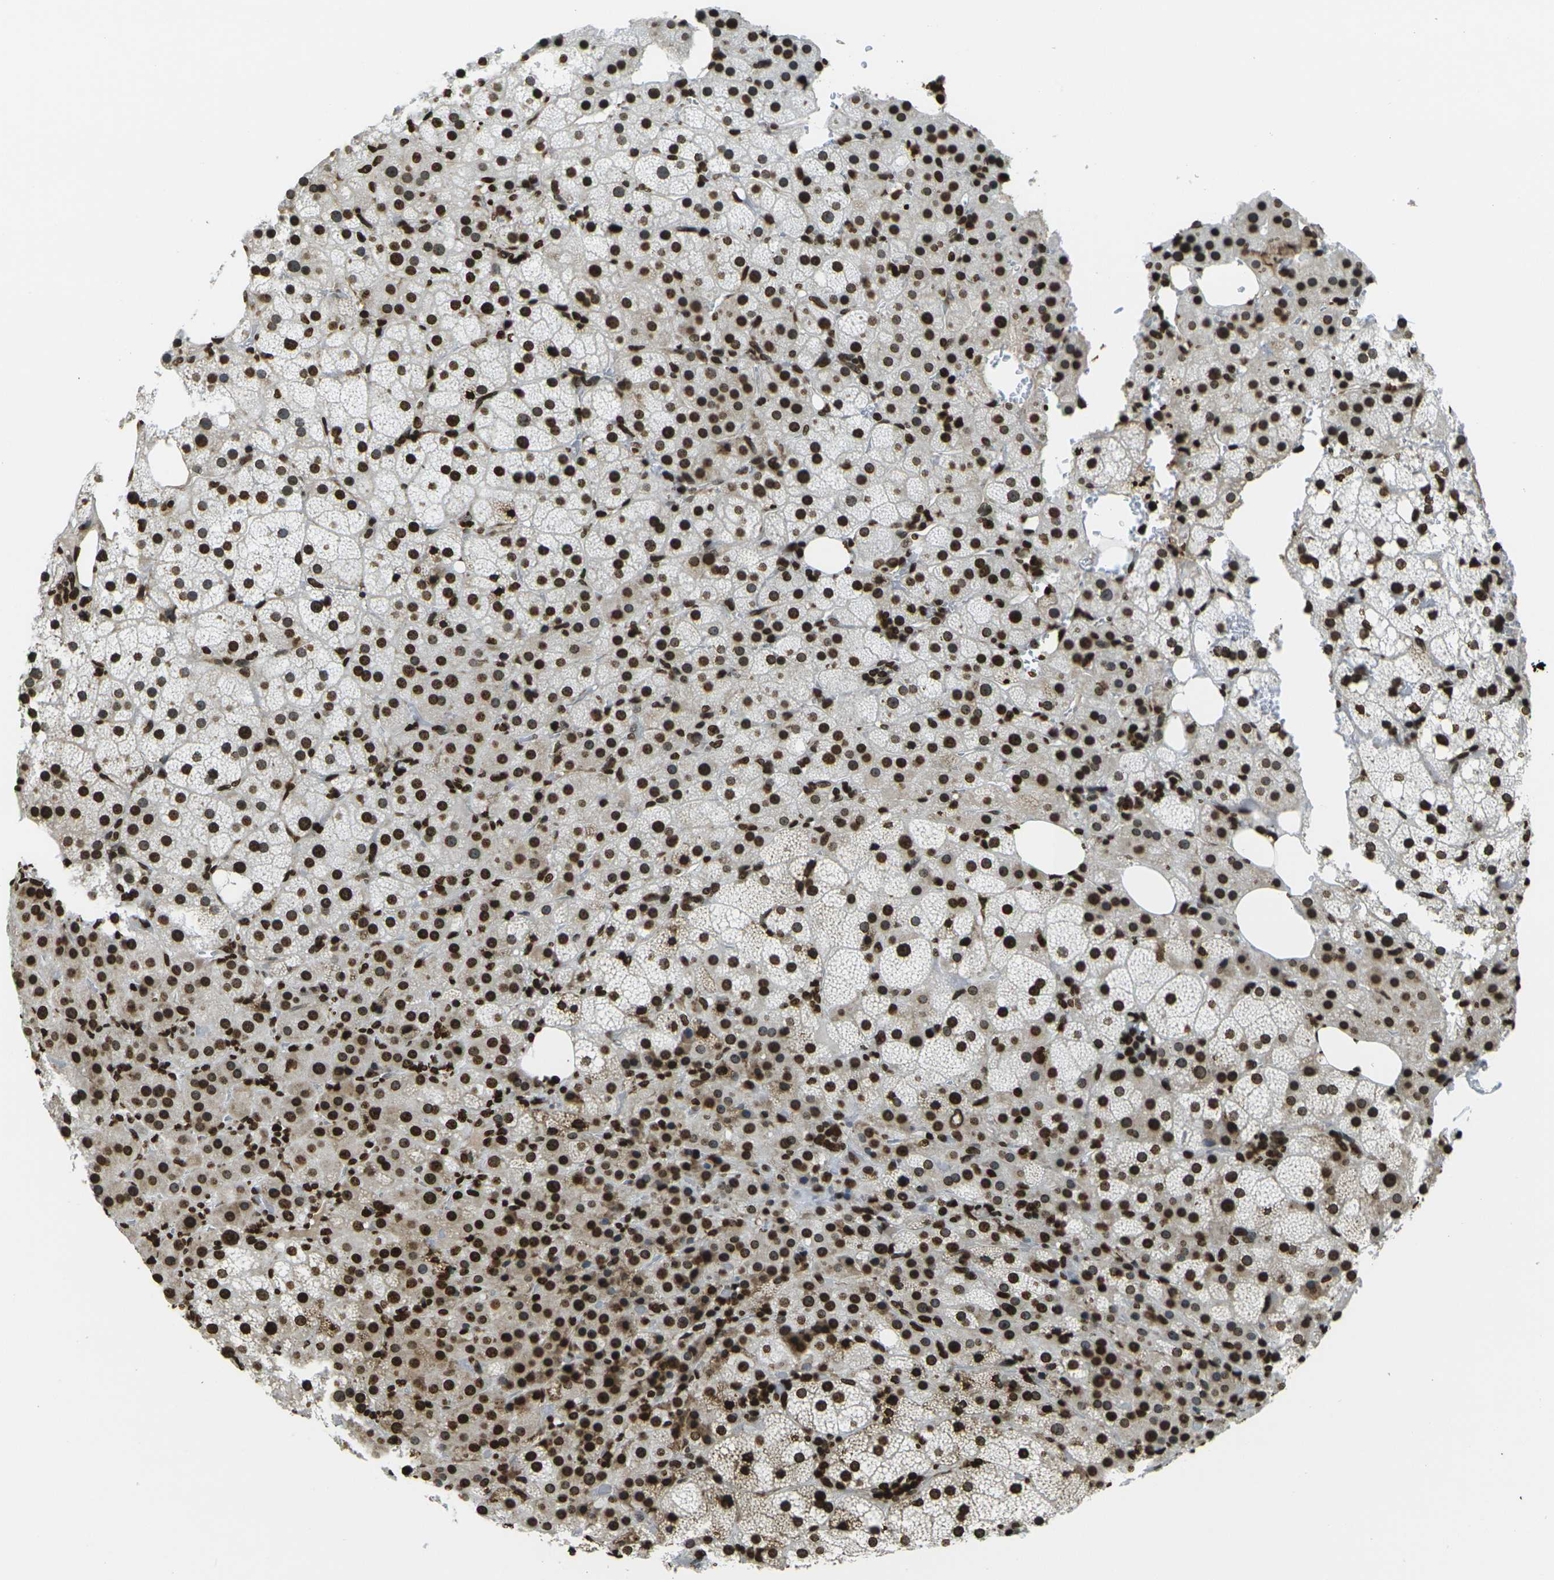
{"staining": {"intensity": "strong", "quantity": ">75%", "location": "nuclear"}, "tissue": "adrenal gland", "cell_type": "Glandular cells", "image_type": "normal", "snomed": [{"axis": "morphology", "description": "Normal tissue, NOS"}, {"axis": "topography", "description": "Adrenal gland"}], "caption": "Immunohistochemical staining of normal human adrenal gland reveals >75% levels of strong nuclear protein staining in approximately >75% of glandular cells.", "gene": "H1", "patient": {"sex": "female", "age": 59}}